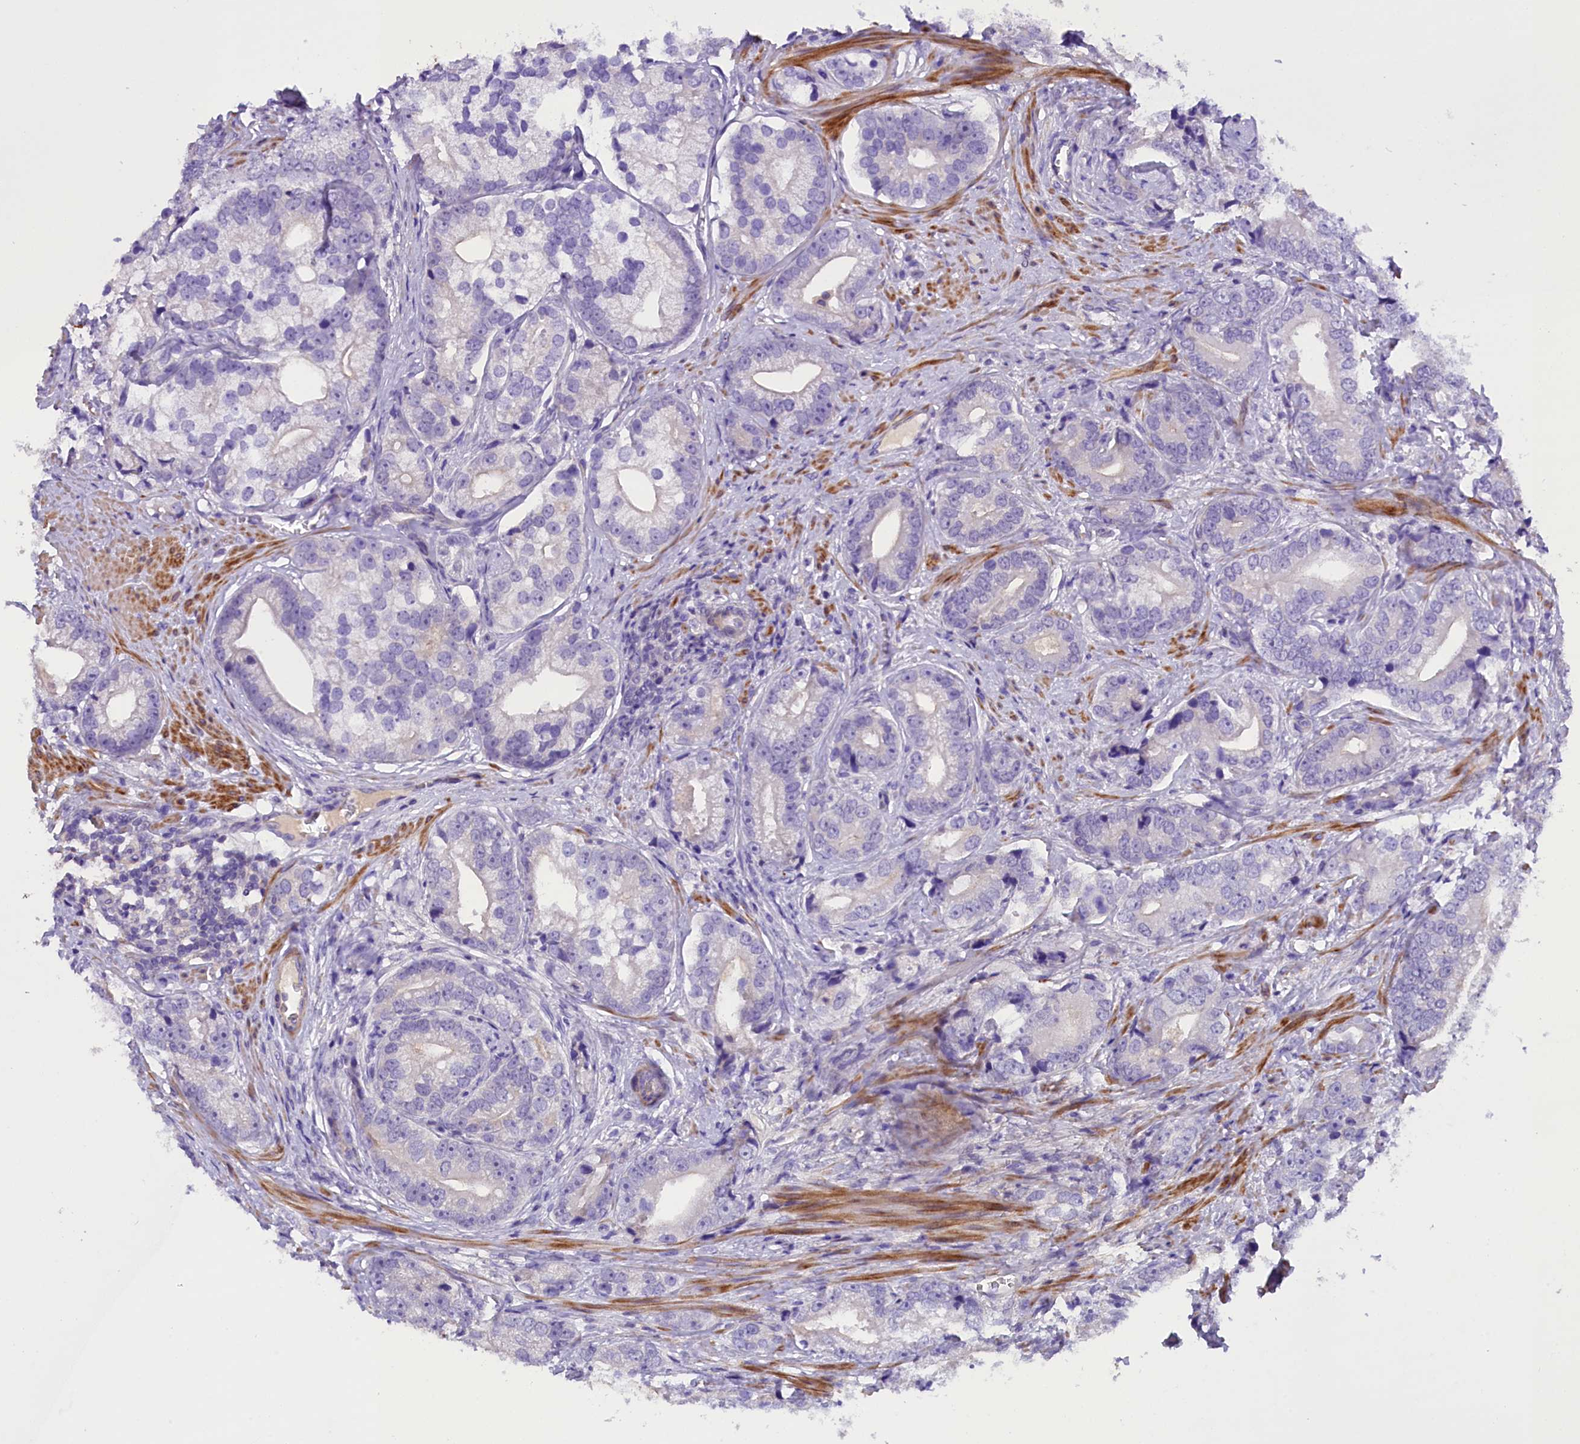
{"staining": {"intensity": "negative", "quantity": "none", "location": "none"}, "tissue": "prostate cancer", "cell_type": "Tumor cells", "image_type": "cancer", "snomed": [{"axis": "morphology", "description": "Adenocarcinoma, High grade"}, {"axis": "topography", "description": "Prostate"}], "caption": "This is an immunohistochemistry (IHC) image of human prostate cancer (adenocarcinoma (high-grade)). There is no expression in tumor cells.", "gene": "MEX3B", "patient": {"sex": "male", "age": 75}}